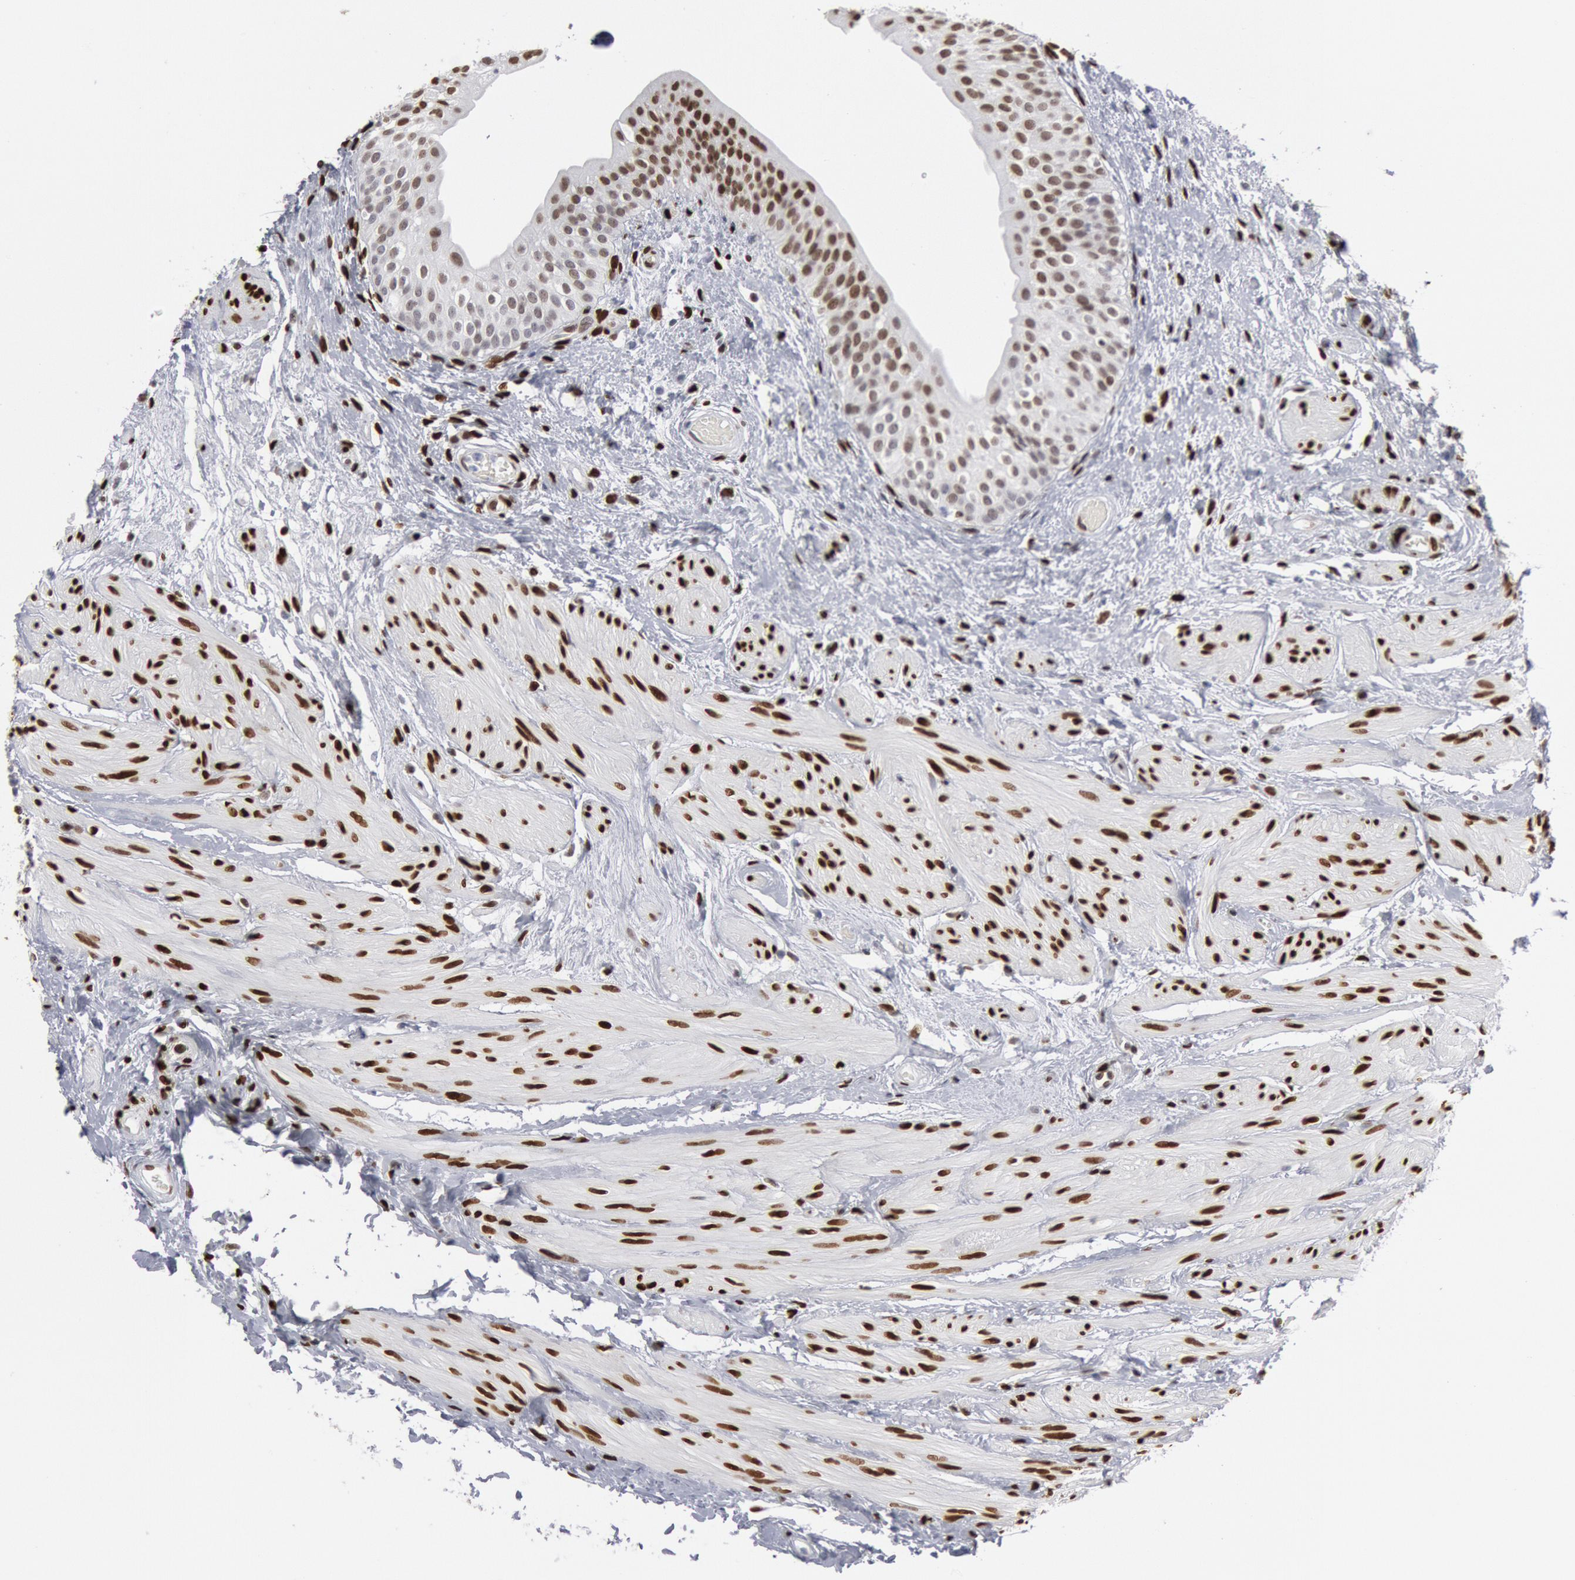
{"staining": {"intensity": "weak", "quantity": "25%-75%", "location": "nuclear"}, "tissue": "urinary bladder", "cell_type": "Urothelial cells", "image_type": "normal", "snomed": [{"axis": "morphology", "description": "Normal tissue, NOS"}, {"axis": "topography", "description": "Urinary bladder"}], "caption": "Weak nuclear protein staining is identified in approximately 25%-75% of urothelial cells in urinary bladder.", "gene": "MECP2", "patient": {"sex": "female", "age": 55}}